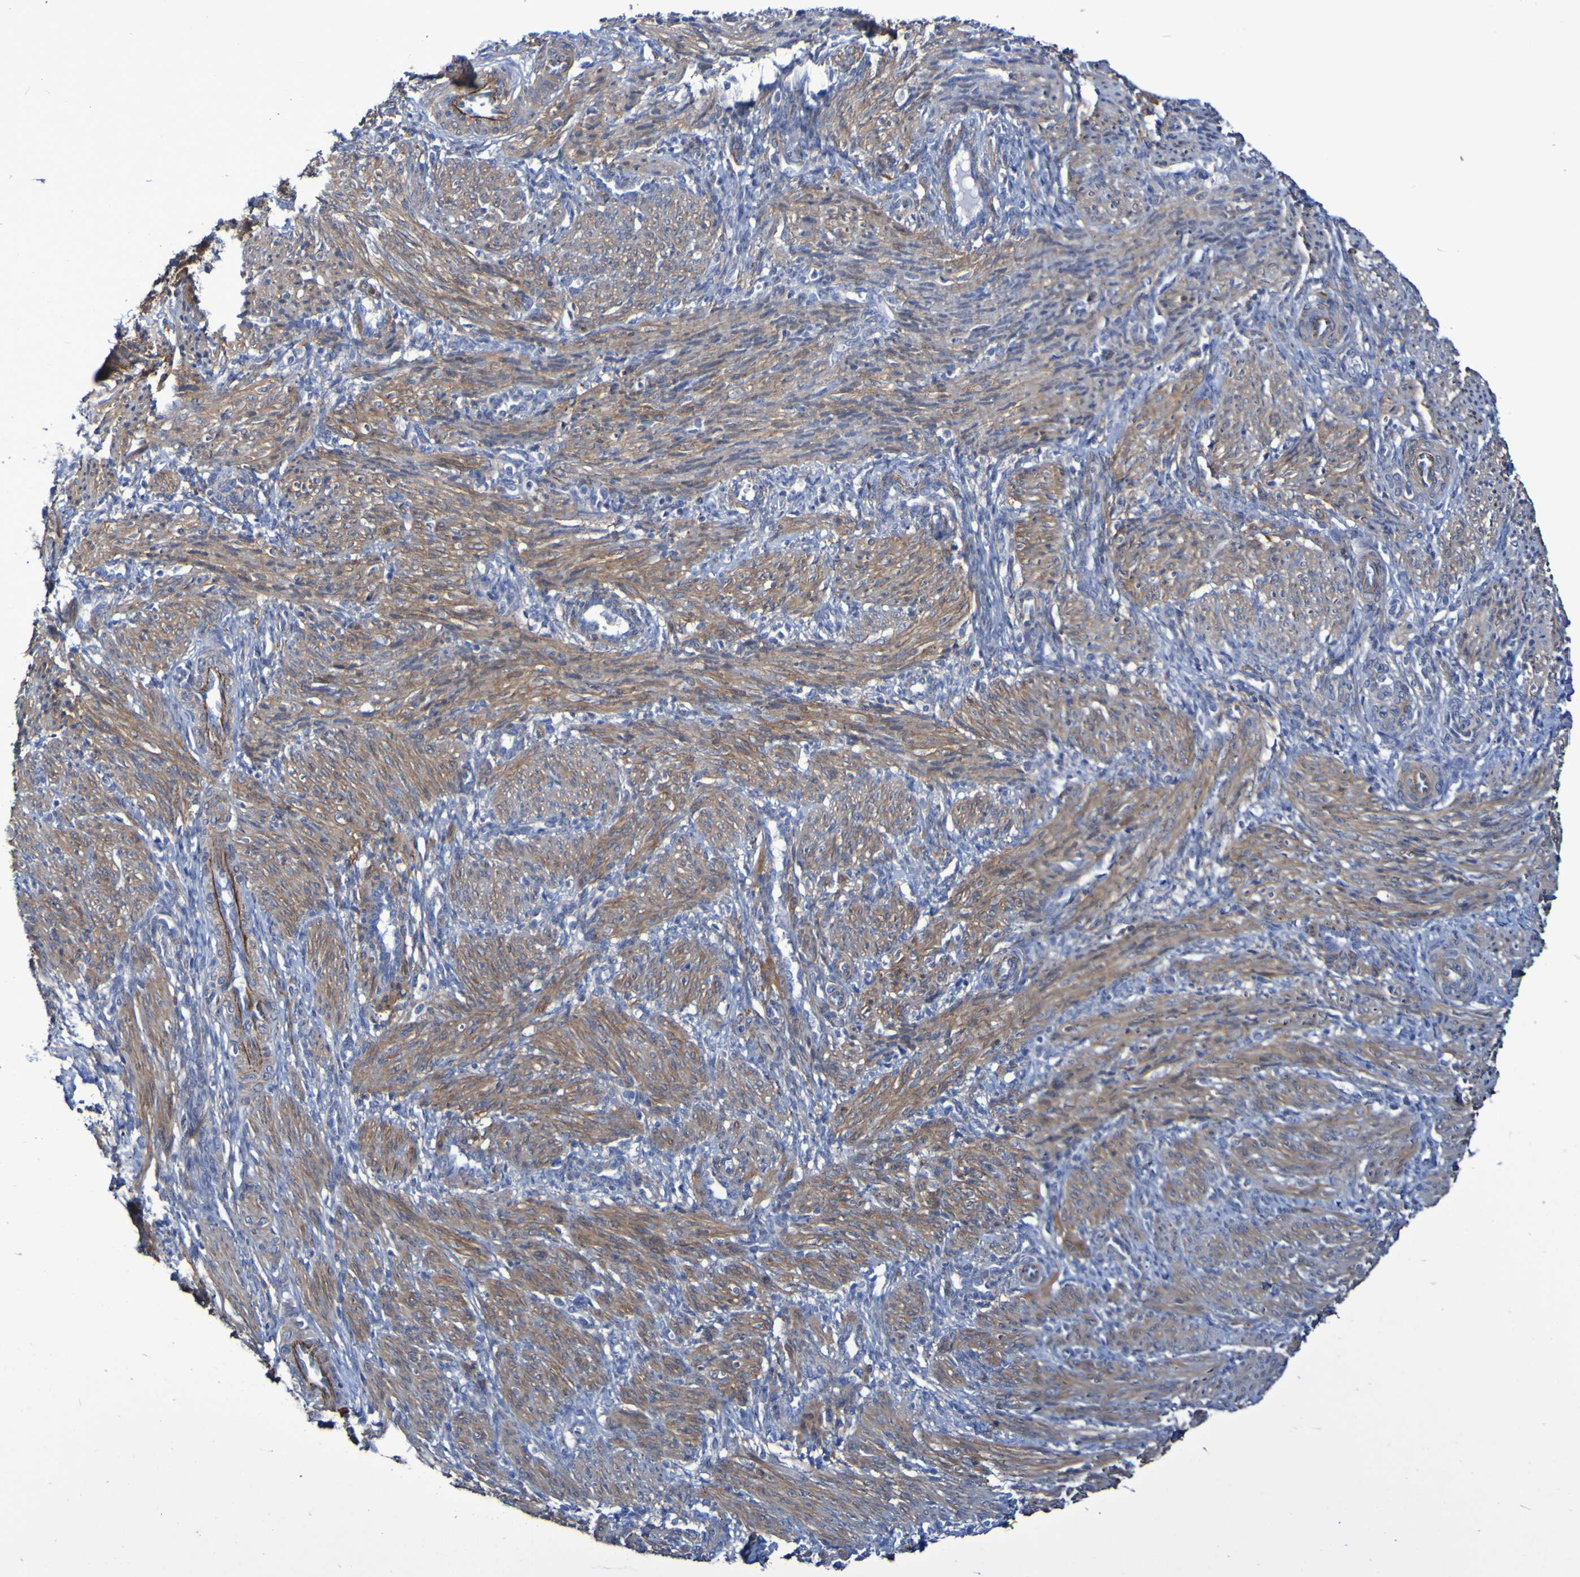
{"staining": {"intensity": "moderate", "quantity": ">75%", "location": "cytoplasmic/membranous"}, "tissue": "smooth muscle", "cell_type": "Smooth muscle cells", "image_type": "normal", "snomed": [{"axis": "morphology", "description": "Normal tissue, NOS"}, {"axis": "topography", "description": "Endometrium"}], "caption": "Immunohistochemistry (IHC) photomicrograph of benign smooth muscle stained for a protein (brown), which displays medium levels of moderate cytoplasmic/membranous staining in approximately >75% of smooth muscle cells.", "gene": "LPP", "patient": {"sex": "female", "age": 33}}